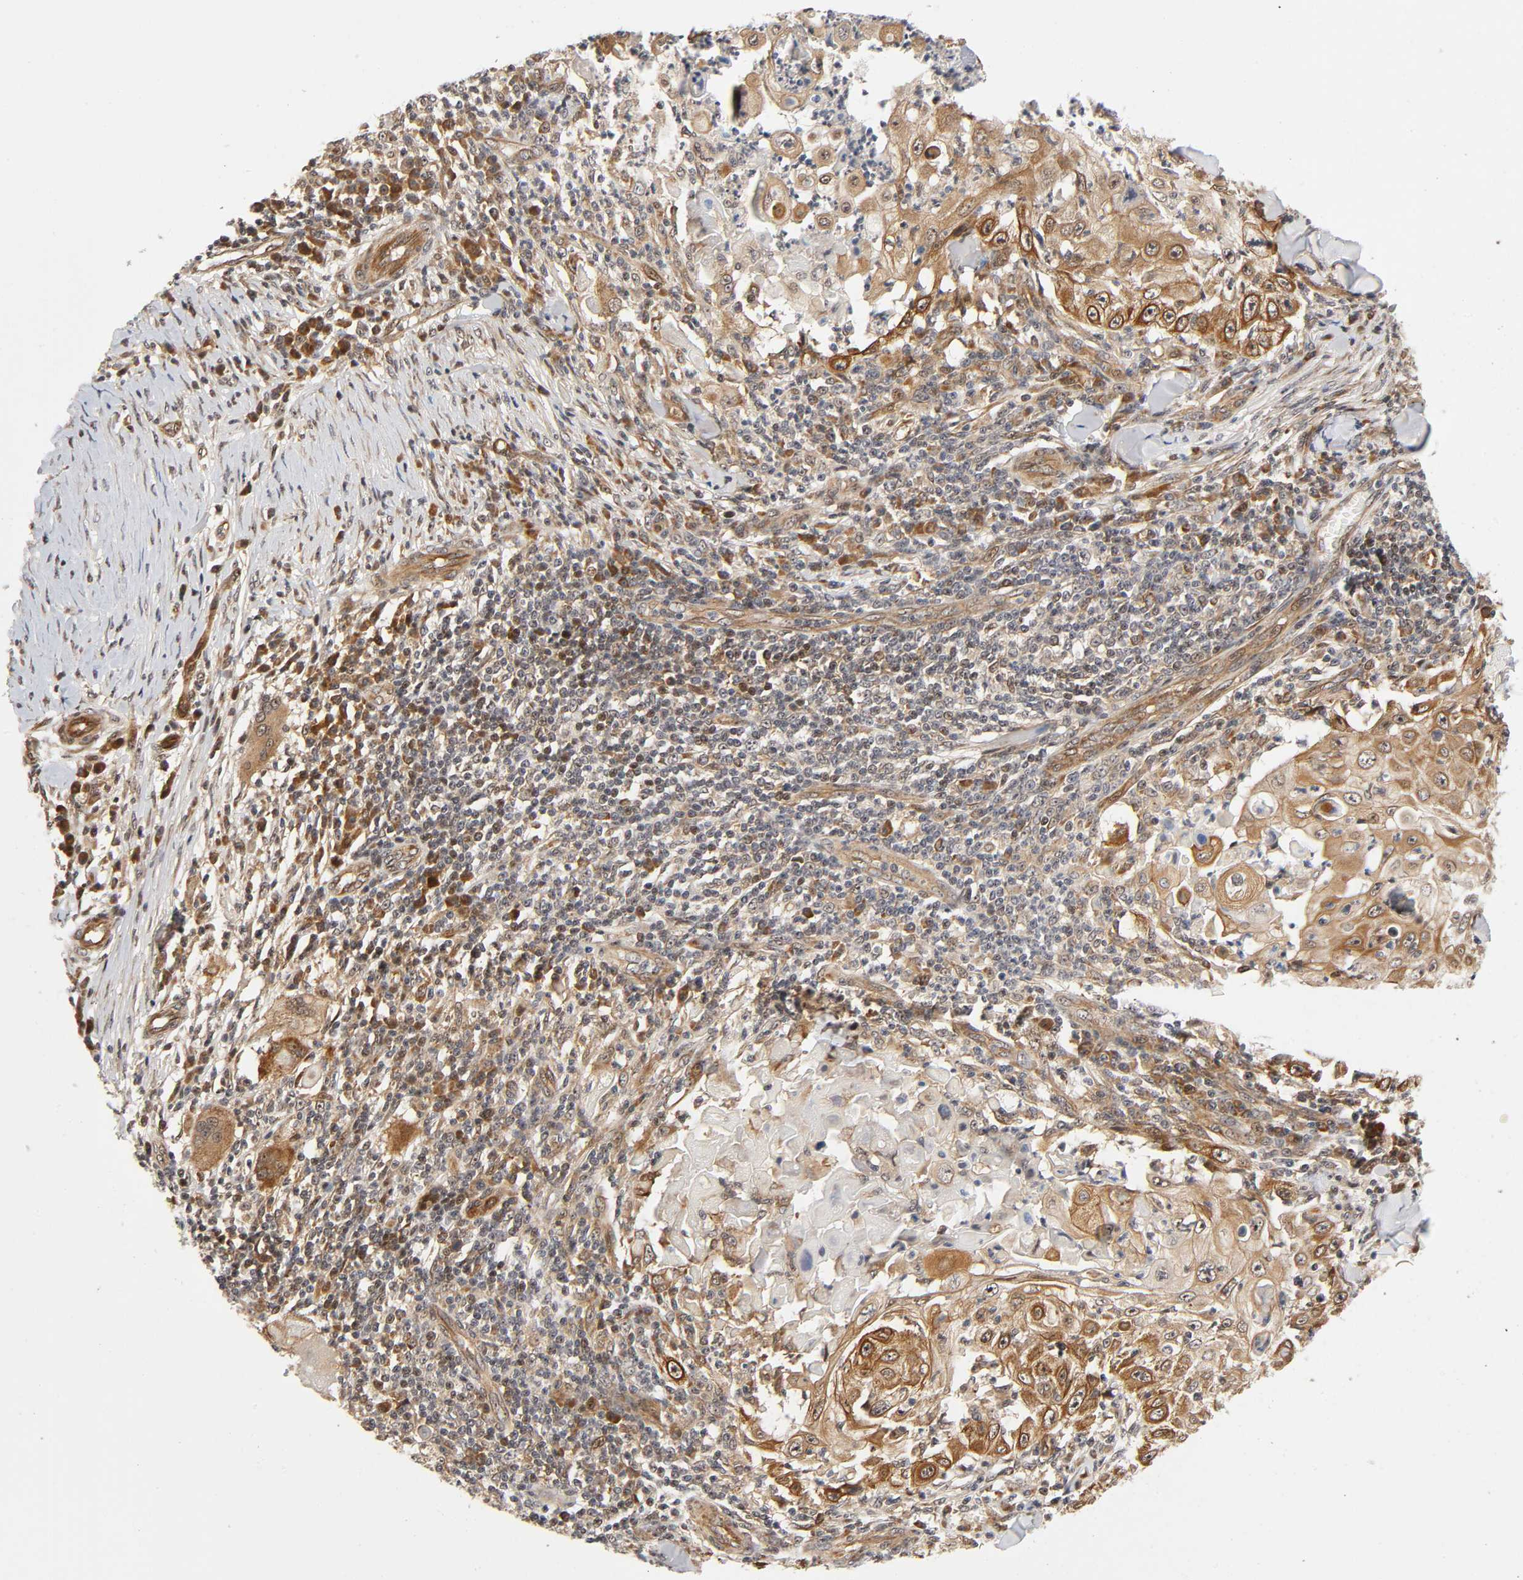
{"staining": {"intensity": "moderate", "quantity": ">75%", "location": "cytoplasmic/membranous"}, "tissue": "skin cancer", "cell_type": "Tumor cells", "image_type": "cancer", "snomed": [{"axis": "morphology", "description": "Squamous cell carcinoma, NOS"}, {"axis": "topography", "description": "Skin"}], "caption": "Skin cancer stained with DAB immunohistochemistry reveals medium levels of moderate cytoplasmic/membranous positivity in approximately >75% of tumor cells.", "gene": "IQCJ-SCHIP1", "patient": {"sex": "male", "age": 86}}